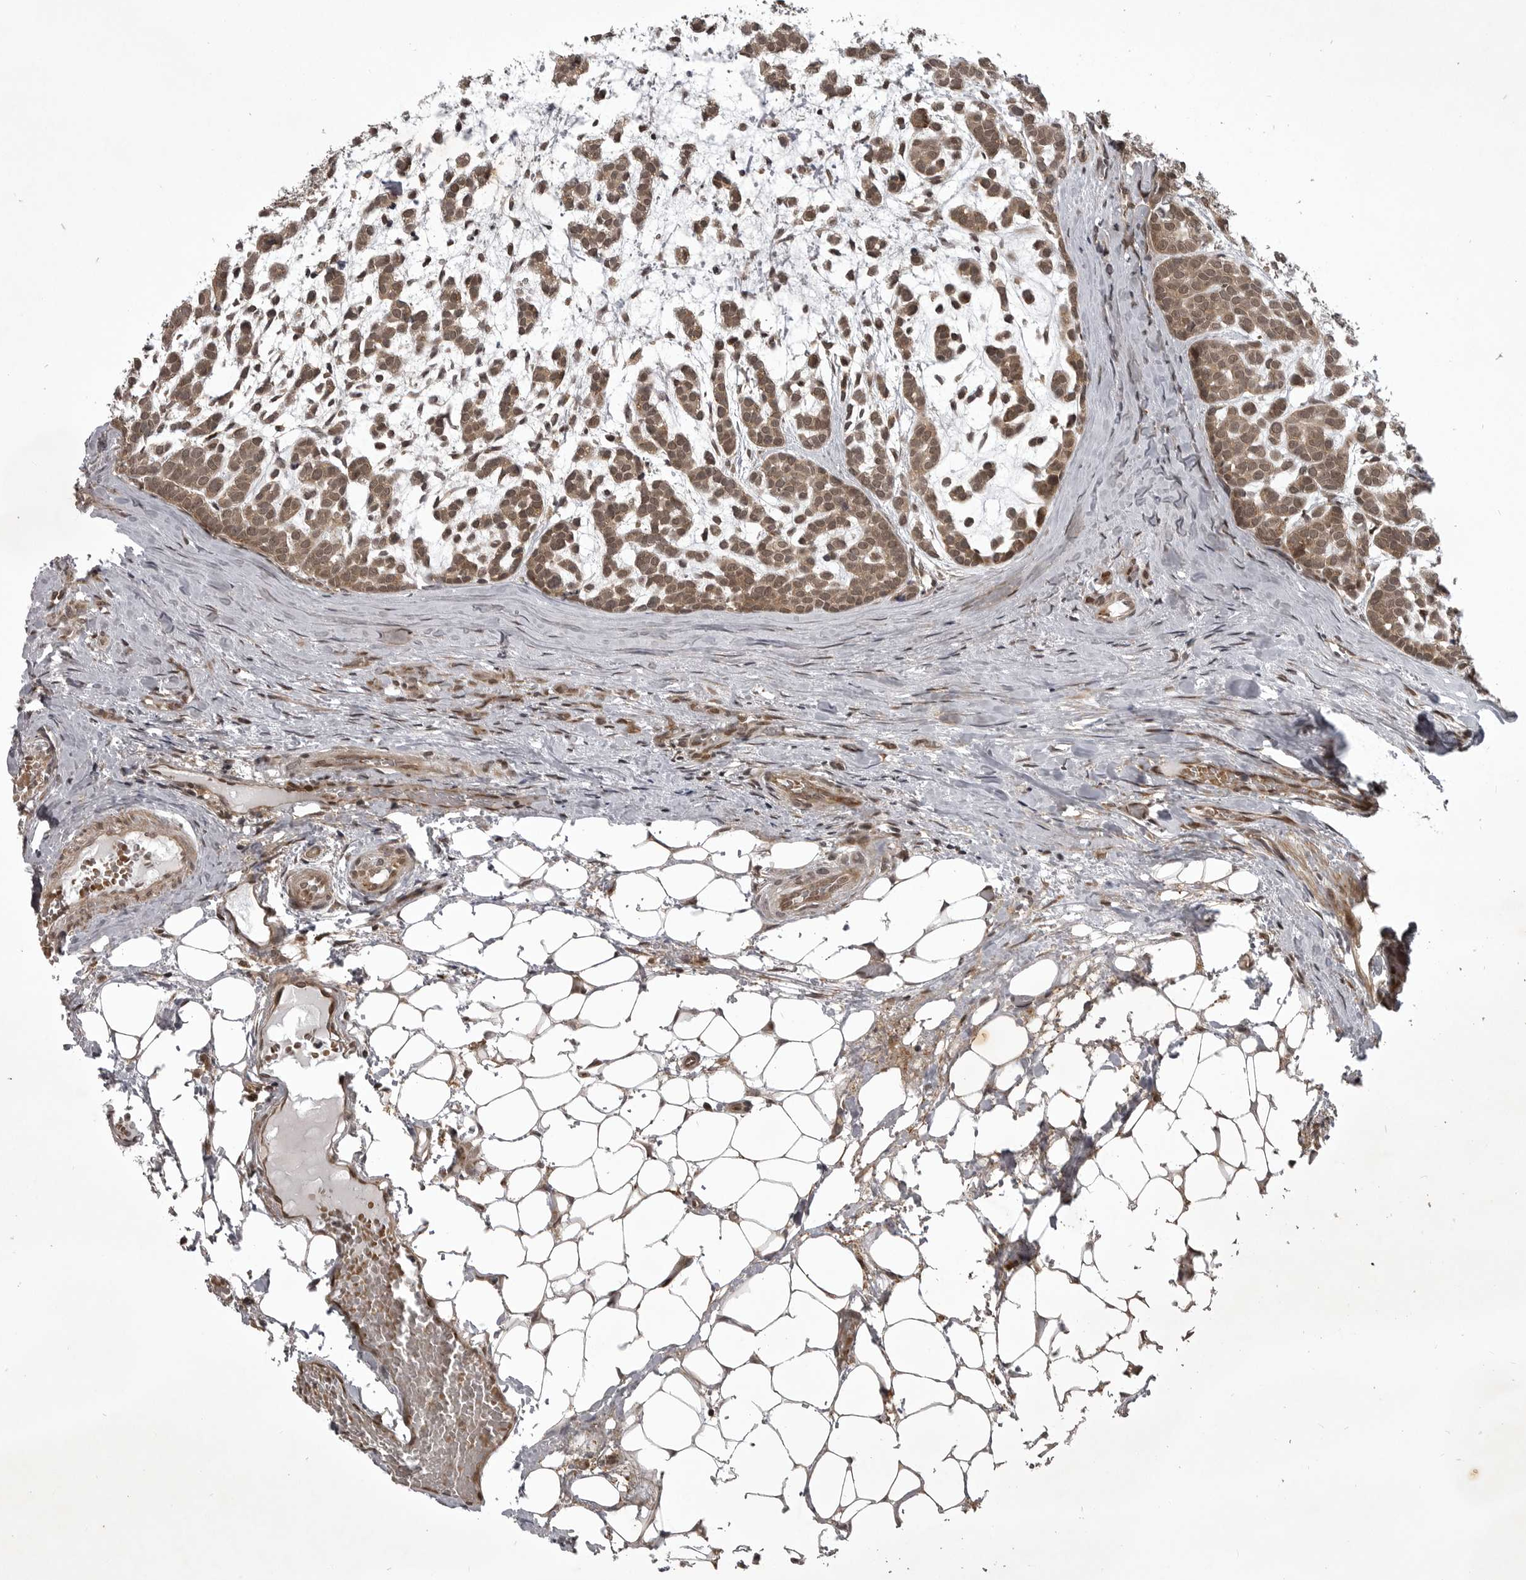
{"staining": {"intensity": "moderate", "quantity": ">75%", "location": "cytoplasmic/membranous,nuclear"}, "tissue": "head and neck cancer", "cell_type": "Tumor cells", "image_type": "cancer", "snomed": [{"axis": "morphology", "description": "Adenocarcinoma, NOS"}, {"axis": "morphology", "description": "Adenoma, NOS"}, {"axis": "topography", "description": "Head-Neck"}], "caption": "Immunohistochemical staining of head and neck cancer (adenocarcinoma) displays moderate cytoplasmic/membranous and nuclear protein expression in approximately >75% of tumor cells.", "gene": "SNX16", "patient": {"sex": "female", "age": 55}}